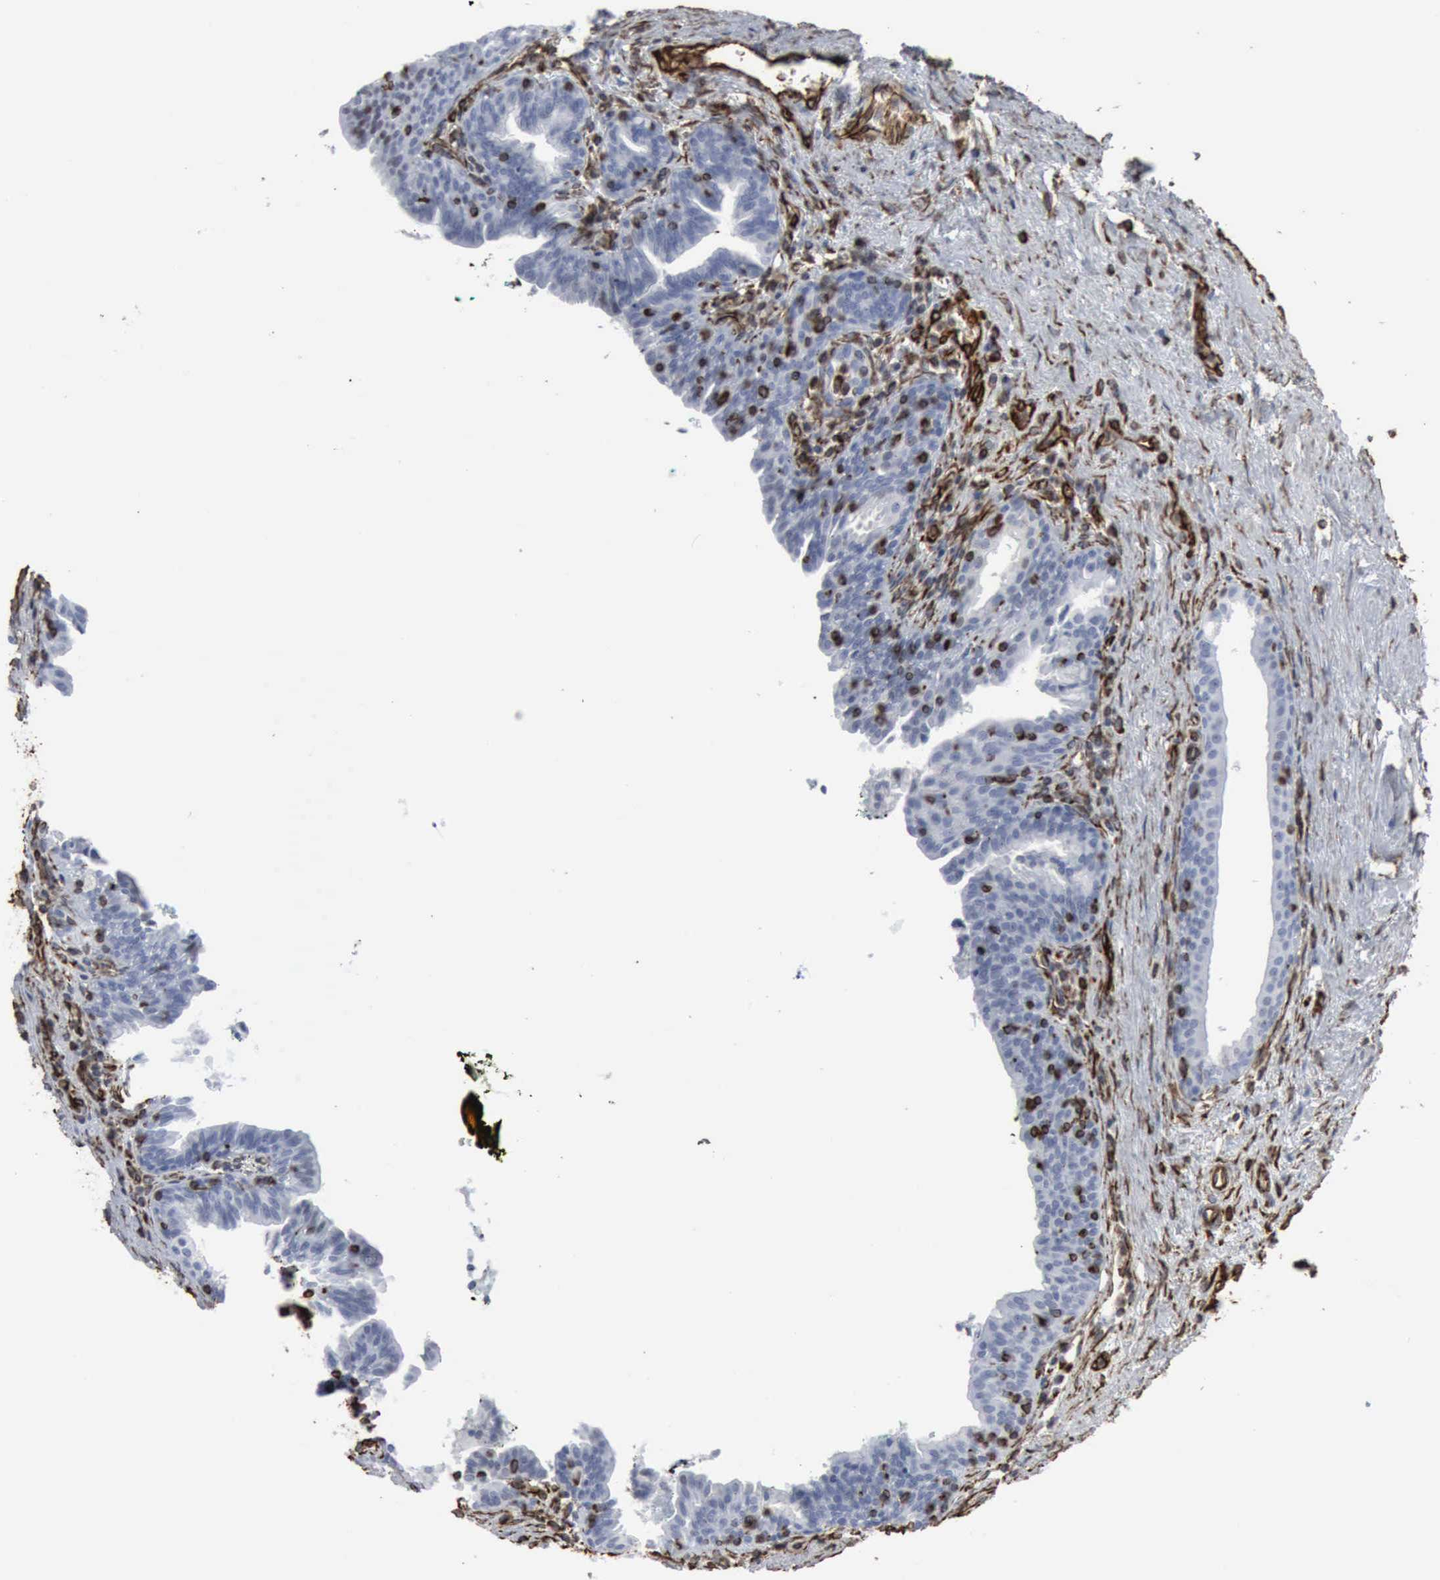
{"staining": {"intensity": "moderate", "quantity": "25%-75%", "location": "cytoplasmic/membranous,nuclear"}, "tissue": "prostate", "cell_type": "Glandular cells", "image_type": "normal", "snomed": [{"axis": "morphology", "description": "Normal tissue, NOS"}, {"axis": "topography", "description": "Prostate"}], "caption": "A brown stain labels moderate cytoplasmic/membranous,nuclear expression of a protein in glandular cells of benign prostate. (Brightfield microscopy of DAB IHC at high magnification).", "gene": "CCNE1", "patient": {"sex": "male", "age": 65}}